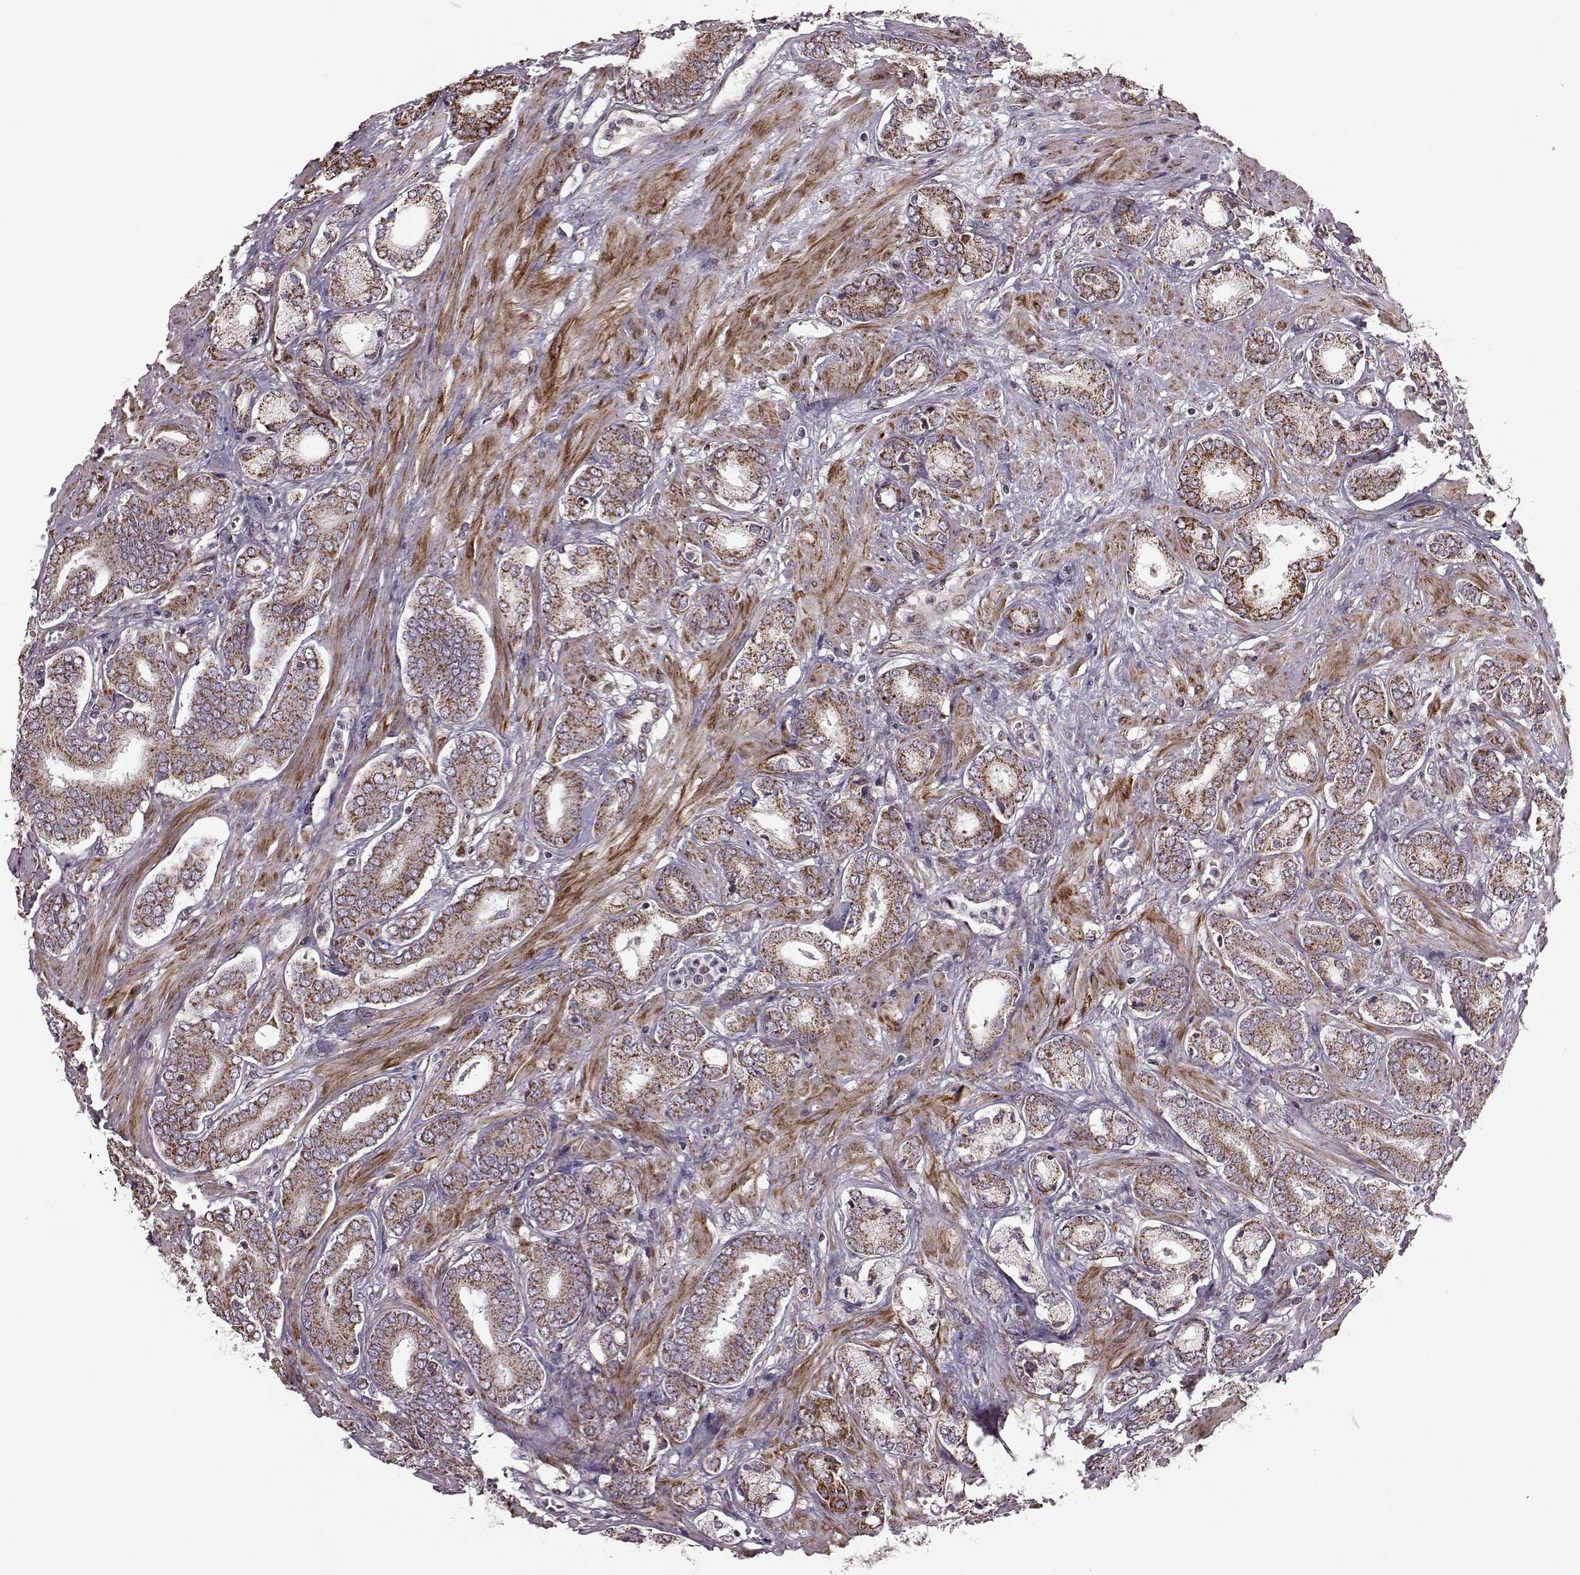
{"staining": {"intensity": "strong", "quantity": ">75%", "location": "cytoplasmic/membranous"}, "tissue": "prostate cancer", "cell_type": "Tumor cells", "image_type": "cancer", "snomed": [{"axis": "morphology", "description": "Adenocarcinoma, High grade"}, {"axis": "topography", "description": "Prostate"}], "caption": "About >75% of tumor cells in prostate adenocarcinoma (high-grade) demonstrate strong cytoplasmic/membranous protein expression as visualized by brown immunohistochemical staining.", "gene": "PUDP", "patient": {"sex": "male", "age": 56}}